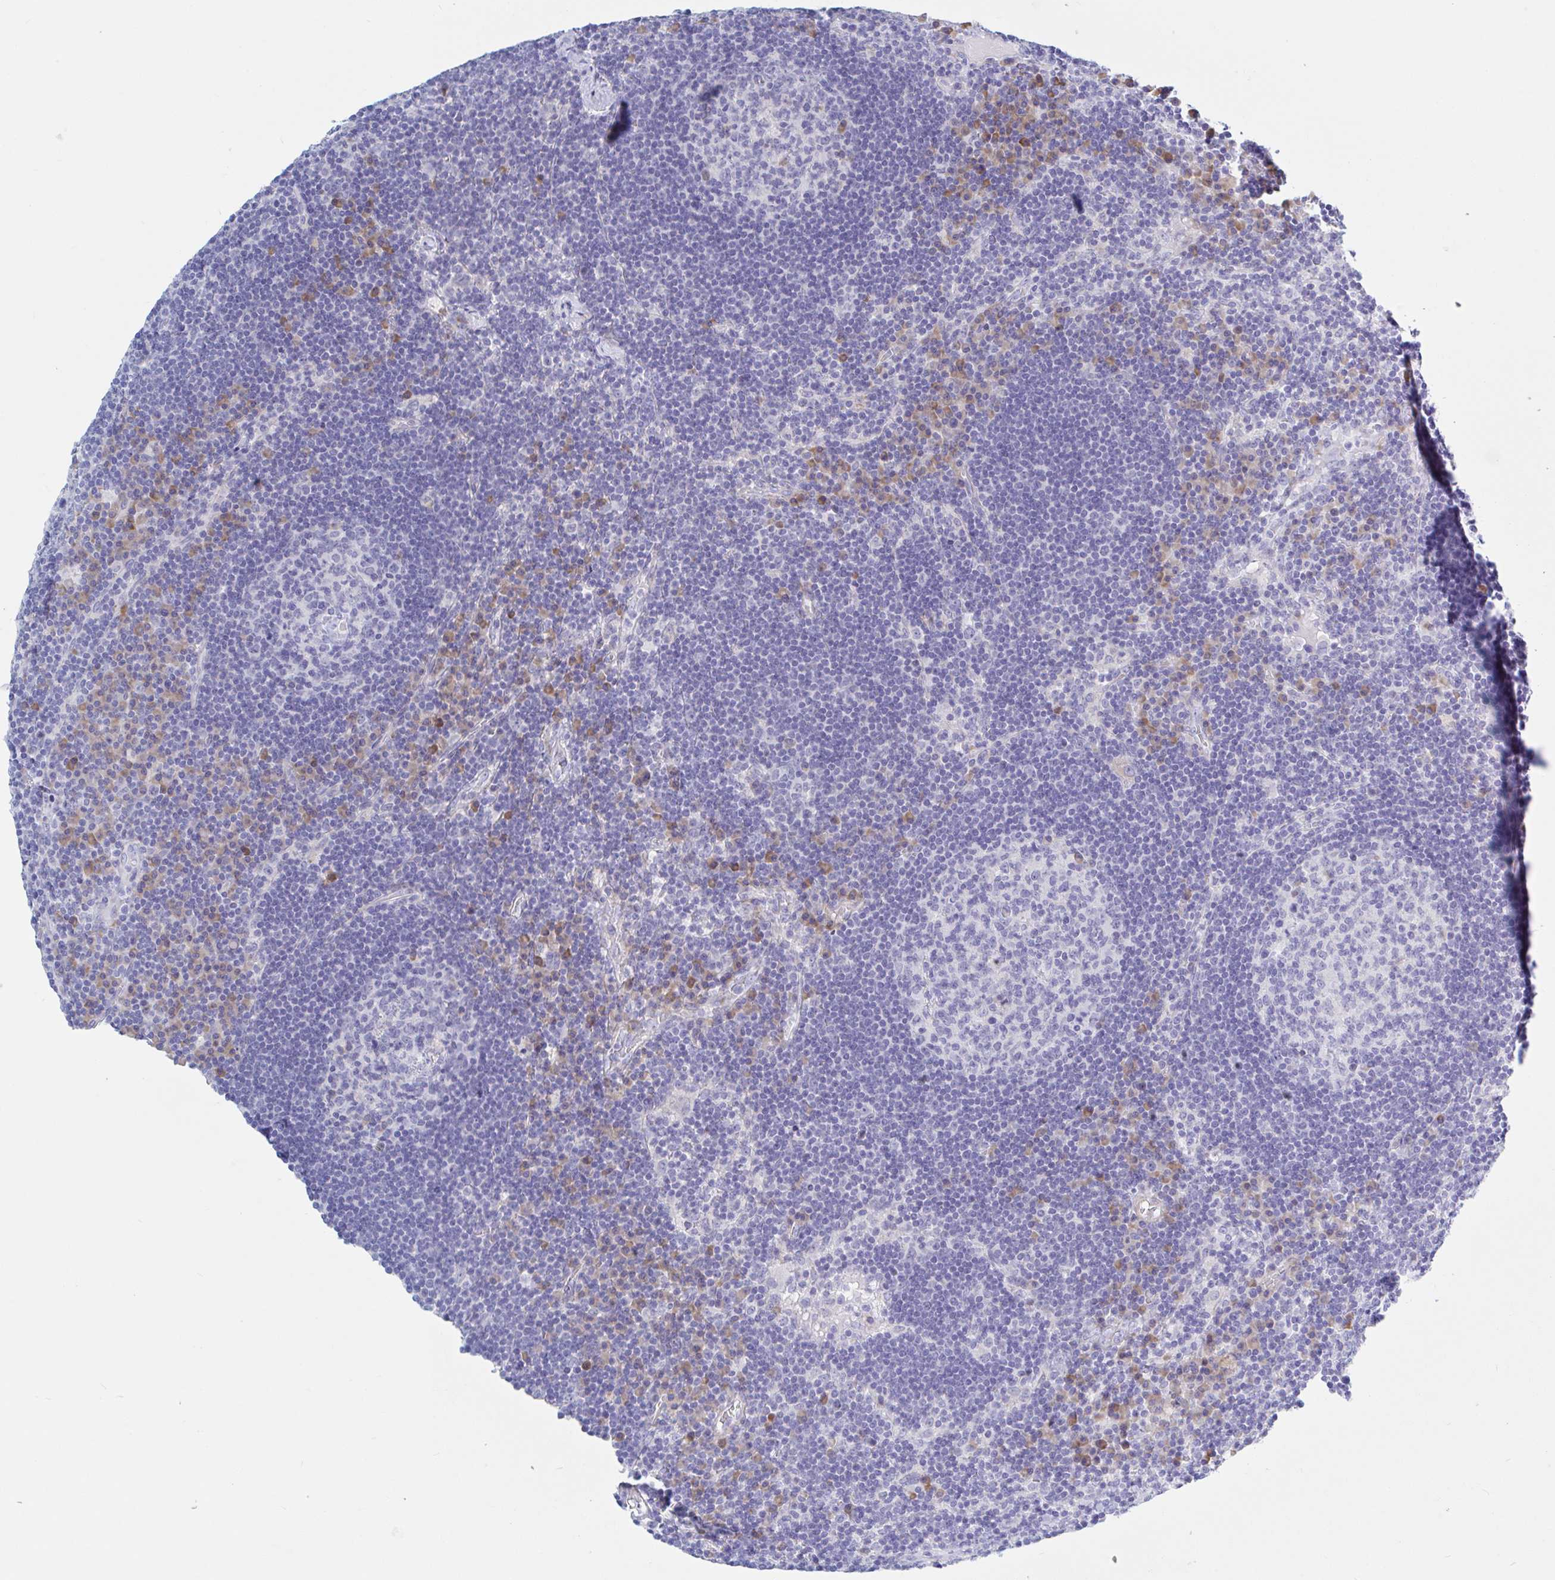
{"staining": {"intensity": "moderate", "quantity": "<25%", "location": "cytoplasmic/membranous"}, "tissue": "lymph node", "cell_type": "Germinal center cells", "image_type": "normal", "snomed": [{"axis": "morphology", "description": "Normal tissue, NOS"}, {"axis": "topography", "description": "Lymph node"}], "caption": "Immunohistochemistry image of unremarkable human lymph node stained for a protein (brown), which shows low levels of moderate cytoplasmic/membranous staining in about <25% of germinal center cells.", "gene": "ENSG00000271254", "patient": {"sex": "male", "age": 67}}